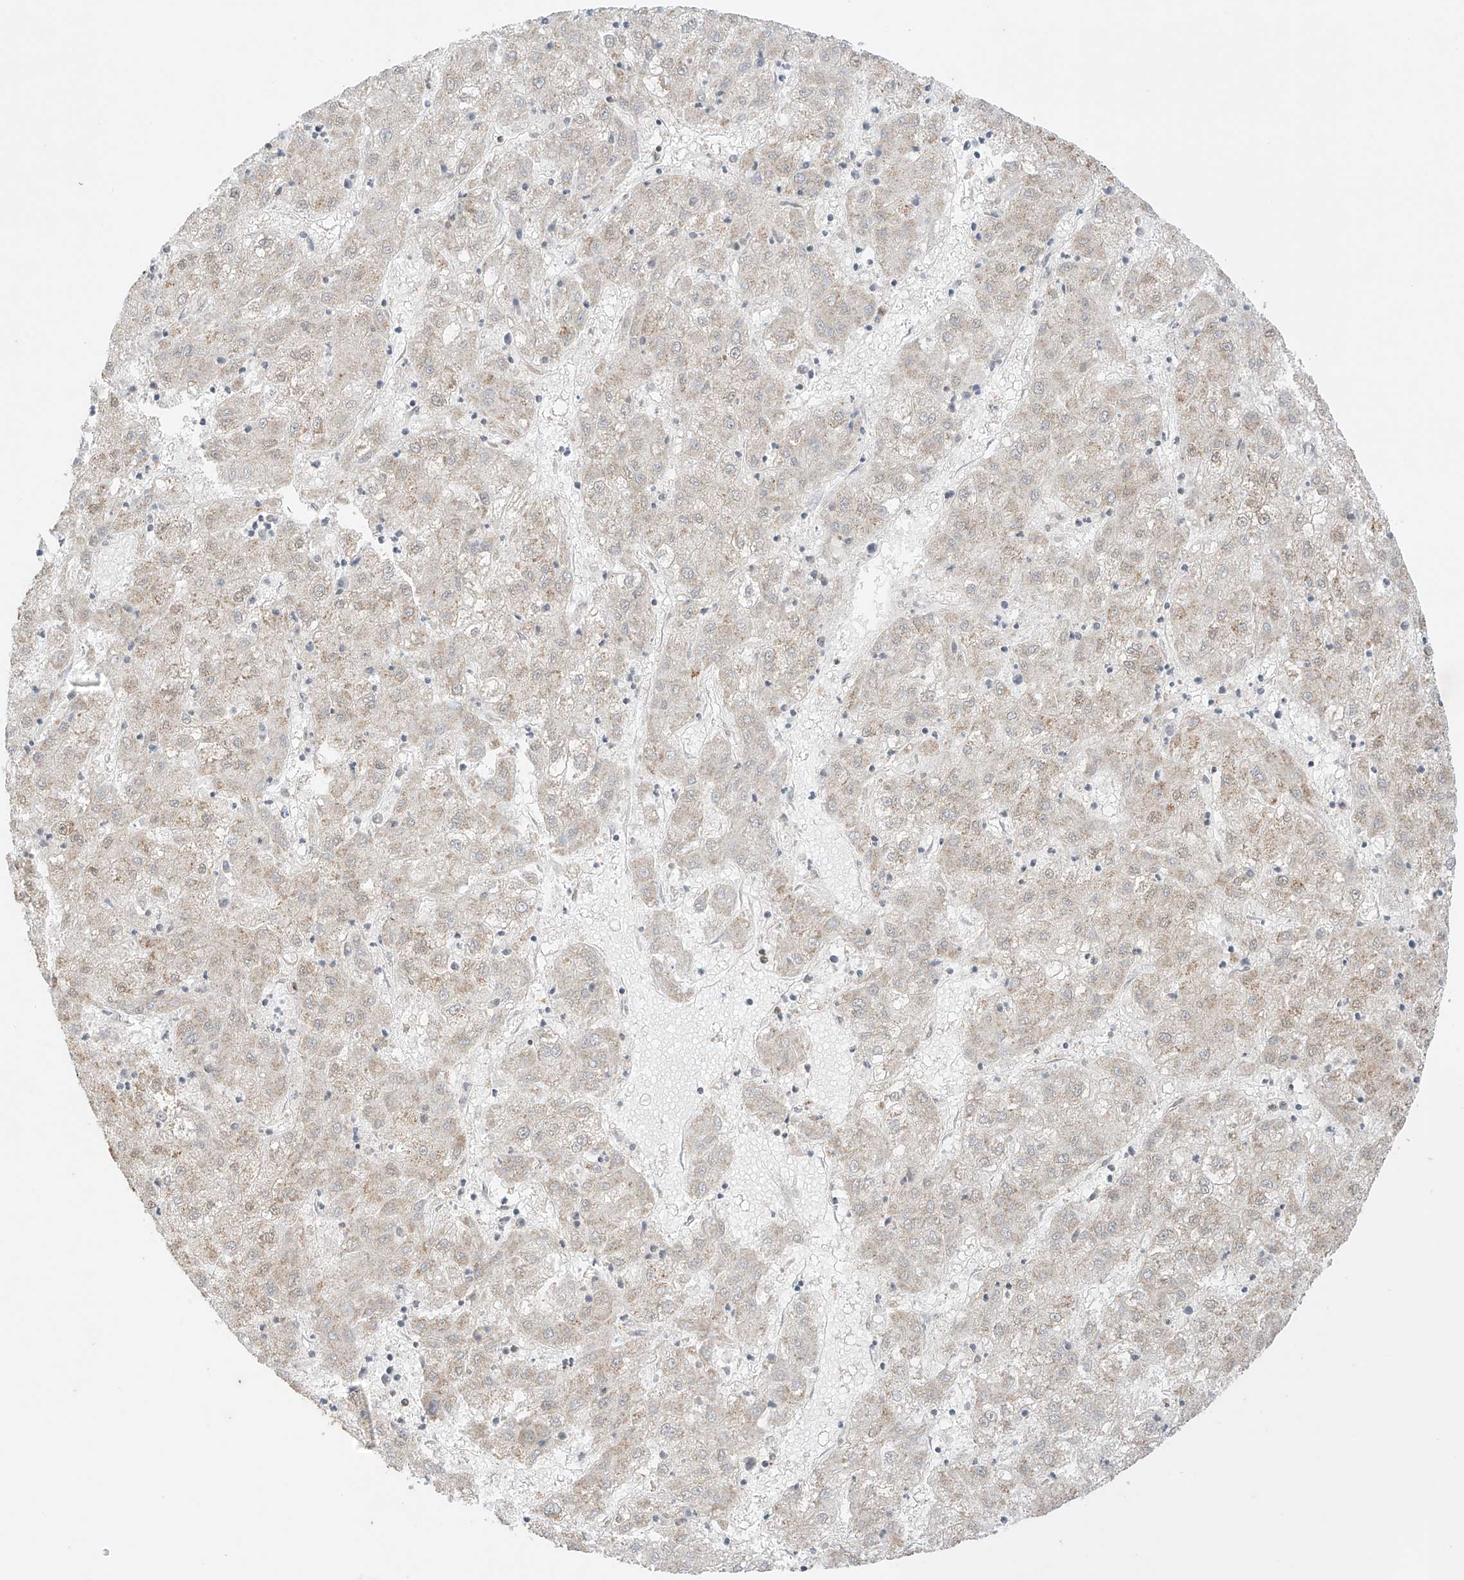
{"staining": {"intensity": "weak", "quantity": "25%-75%", "location": "cytoplasmic/membranous"}, "tissue": "liver cancer", "cell_type": "Tumor cells", "image_type": "cancer", "snomed": [{"axis": "morphology", "description": "Carcinoma, Hepatocellular, NOS"}, {"axis": "topography", "description": "Liver"}], "caption": "Immunohistochemistry (IHC) histopathology image of neoplastic tissue: human liver hepatocellular carcinoma stained using IHC exhibits low levels of weak protein expression localized specifically in the cytoplasmic/membranous of tumor cells, appearing as a cytoplasmic/membranous brown color.", "gene": "TTLL5", "patient": {"sex": "male", "age": 72}}